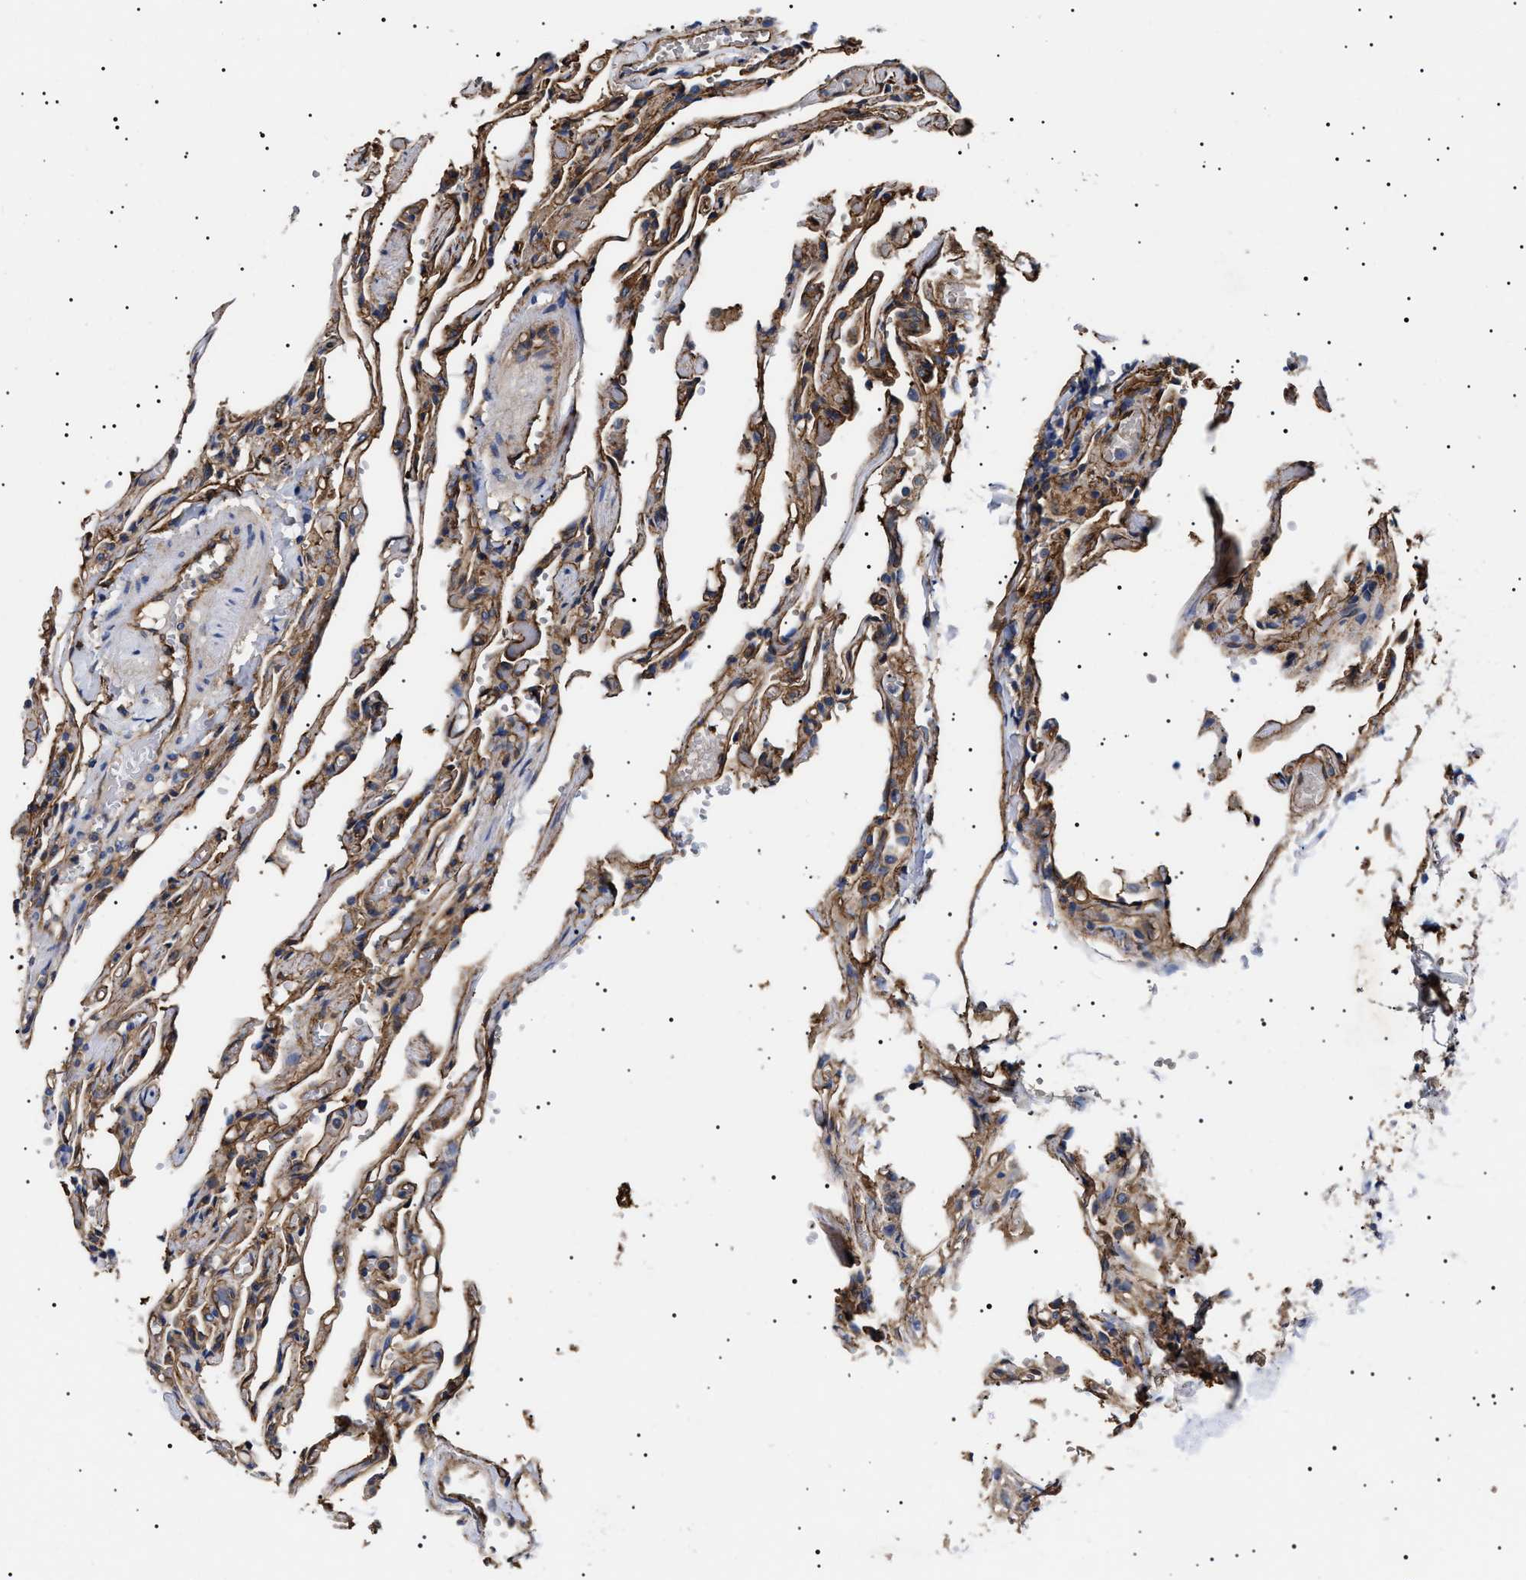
{"staining": {"intensity": "moderate", "quantity": ">75%", "location": "cytoplasmic/membranous"}, "tissue": "lung", "cell_type": "Alveolar cells", "image_type": "normal", "snomed": [{"axis": "morphology", "description": "Normal tissue, NOS"}, {"axis": "topography", "description": "Lung"}], "caption": "Alveolar cells demonstrate medium levels of moderate cytoplasmic/membranous positivity in about >75% of cells in unremarkable lung.", "gene": "TPP2", "patient": {"sex": "male", "age": 21}}